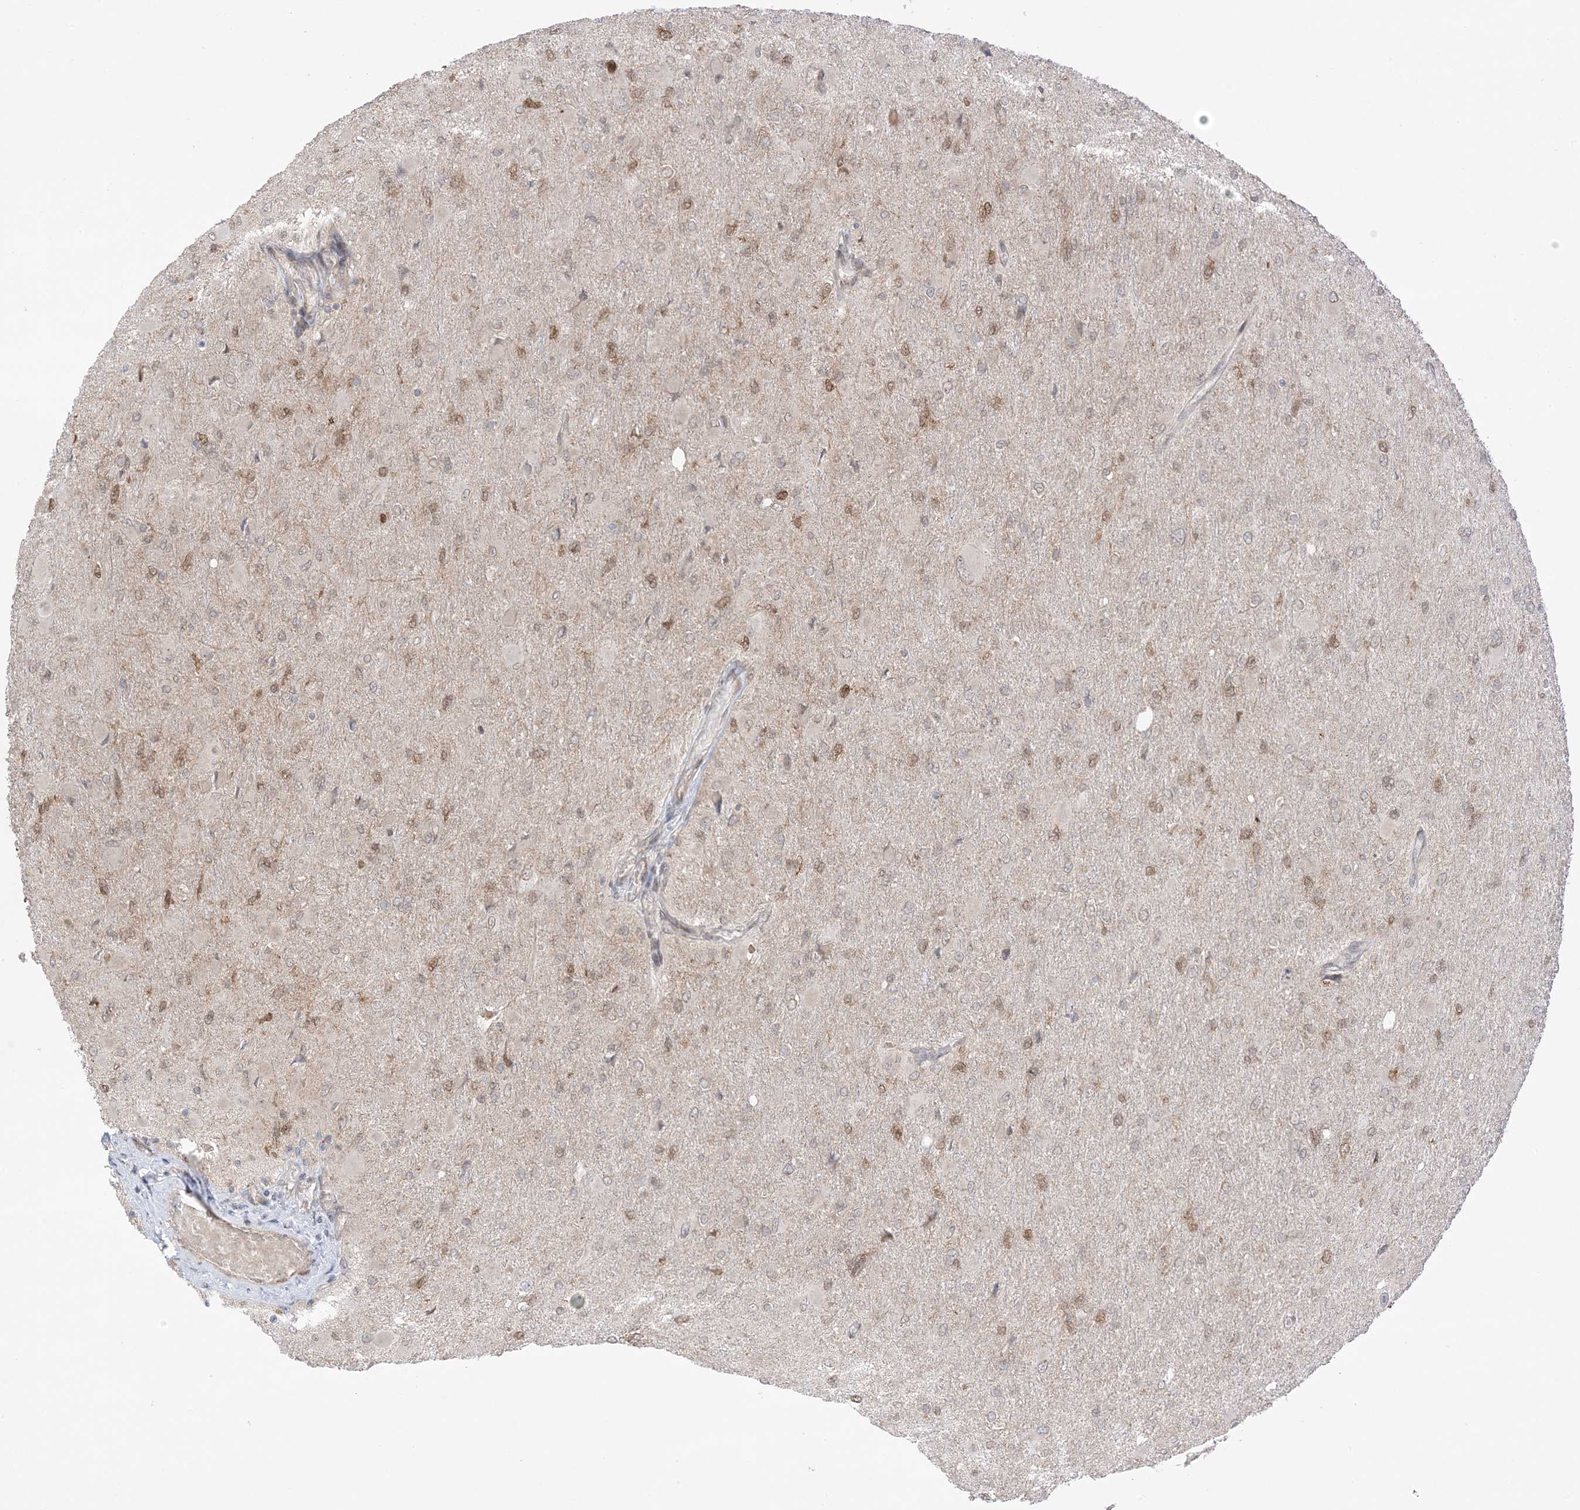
{"staining": {"intensity": "moderate", "quantity": "25%-75%", "location": "cytoplasmic/membranous,nuclear"}, "tissue": "glioma", "cell_type": "Tumor cells", "image_type": "cancer", "snomed": [{"axis": "morphology", "description": "Glioma, malignant, High grade"}, {"axis": "topography", "description": "Cerebral cortex"}], "caption": "Glioma stained with a brown dye exhibits moderate cytoplasmic/membranous and nuclear positive expression in about 25%-75% of tumor cells.", "gene": "UBE2E2", "patient": {"sex": "female", "age": 36}}